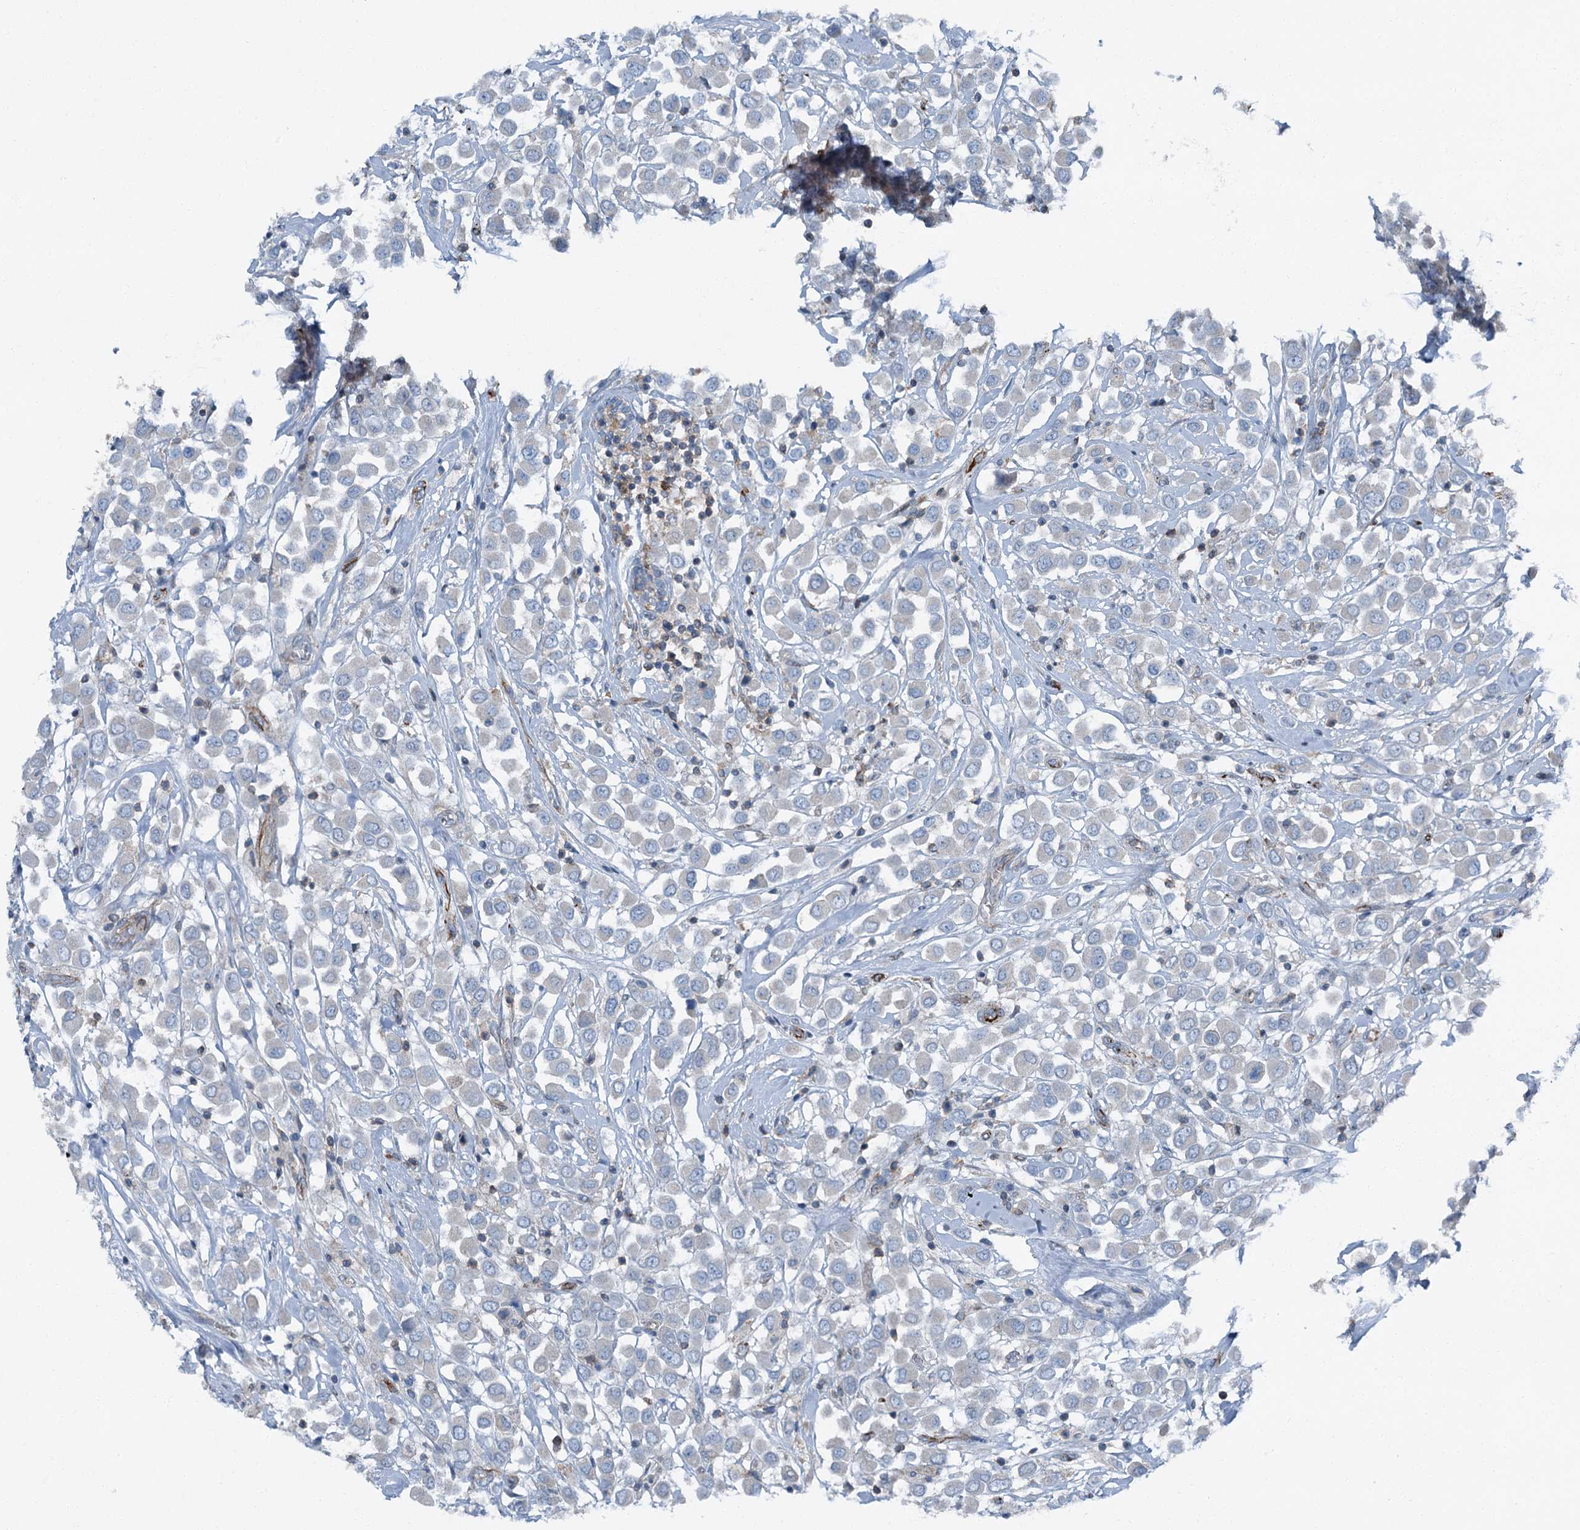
{"staining": {"intensity": "negative", "quantity": "none", "location": "none"}, "tissue": "breast cancer", "cell_type": "Tumor cells", "image_type": "cancer", "snomed": [{"axis": "morphology", "description": "Duct carcinoma"}, {"axis": "topography", "description": "Breast"}], "caption": "This is an immunohistochemistry histopathology image of breast infiltrating ductal carcinoma. There is no positivity in tumor cells.", "gene": "AXL", "patient": {"sex": "female", "age": 61}}